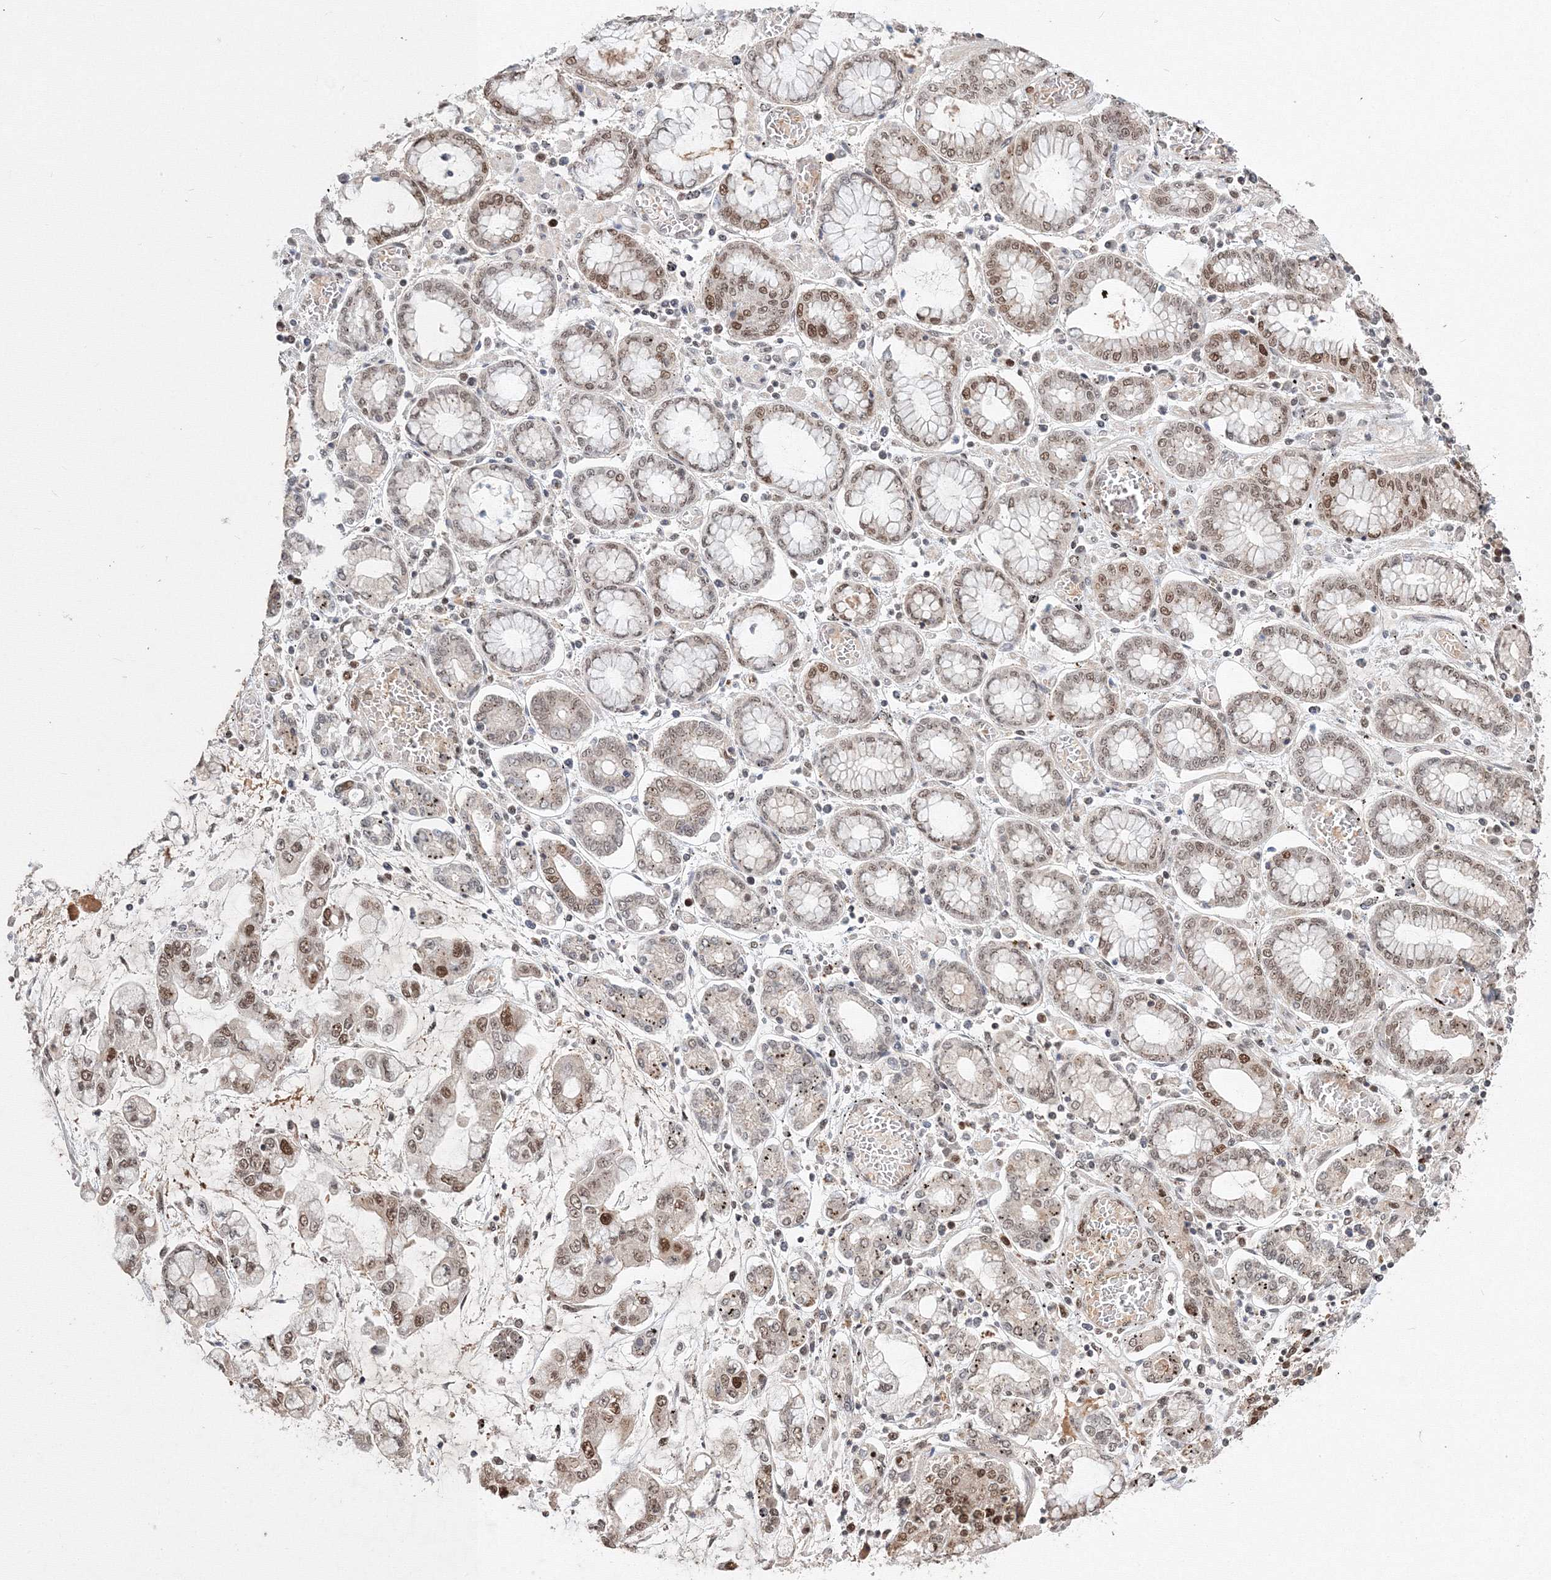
{"staining": {"intensity": "moderate", "quantity": "<25%", "location": "nuclear"}, "tissue": "stomach cancer", "cell_type": "Tumor cells", "image_type": "cancer", "snomed": [{"axis": "morphology", "description": "Normal tissue, NOS"}, {"axis": "morphology", "description": "Adenocarcinoma, NOS"}, {"axis": "topography", "description": "Stomach, upper"}, {"axis": "topography", "description": "Stomach"}], "caption": "A brown stain labels moderate nuclear positivity of a protein in human stomach cancer tumor cells. The protein is stained brown, and the nuclei are stained in blue (DAB IHC with brightfield microscopy, high magnification).", "gene": "IWS1", "patient": {"sex": "male", "age": 76}}